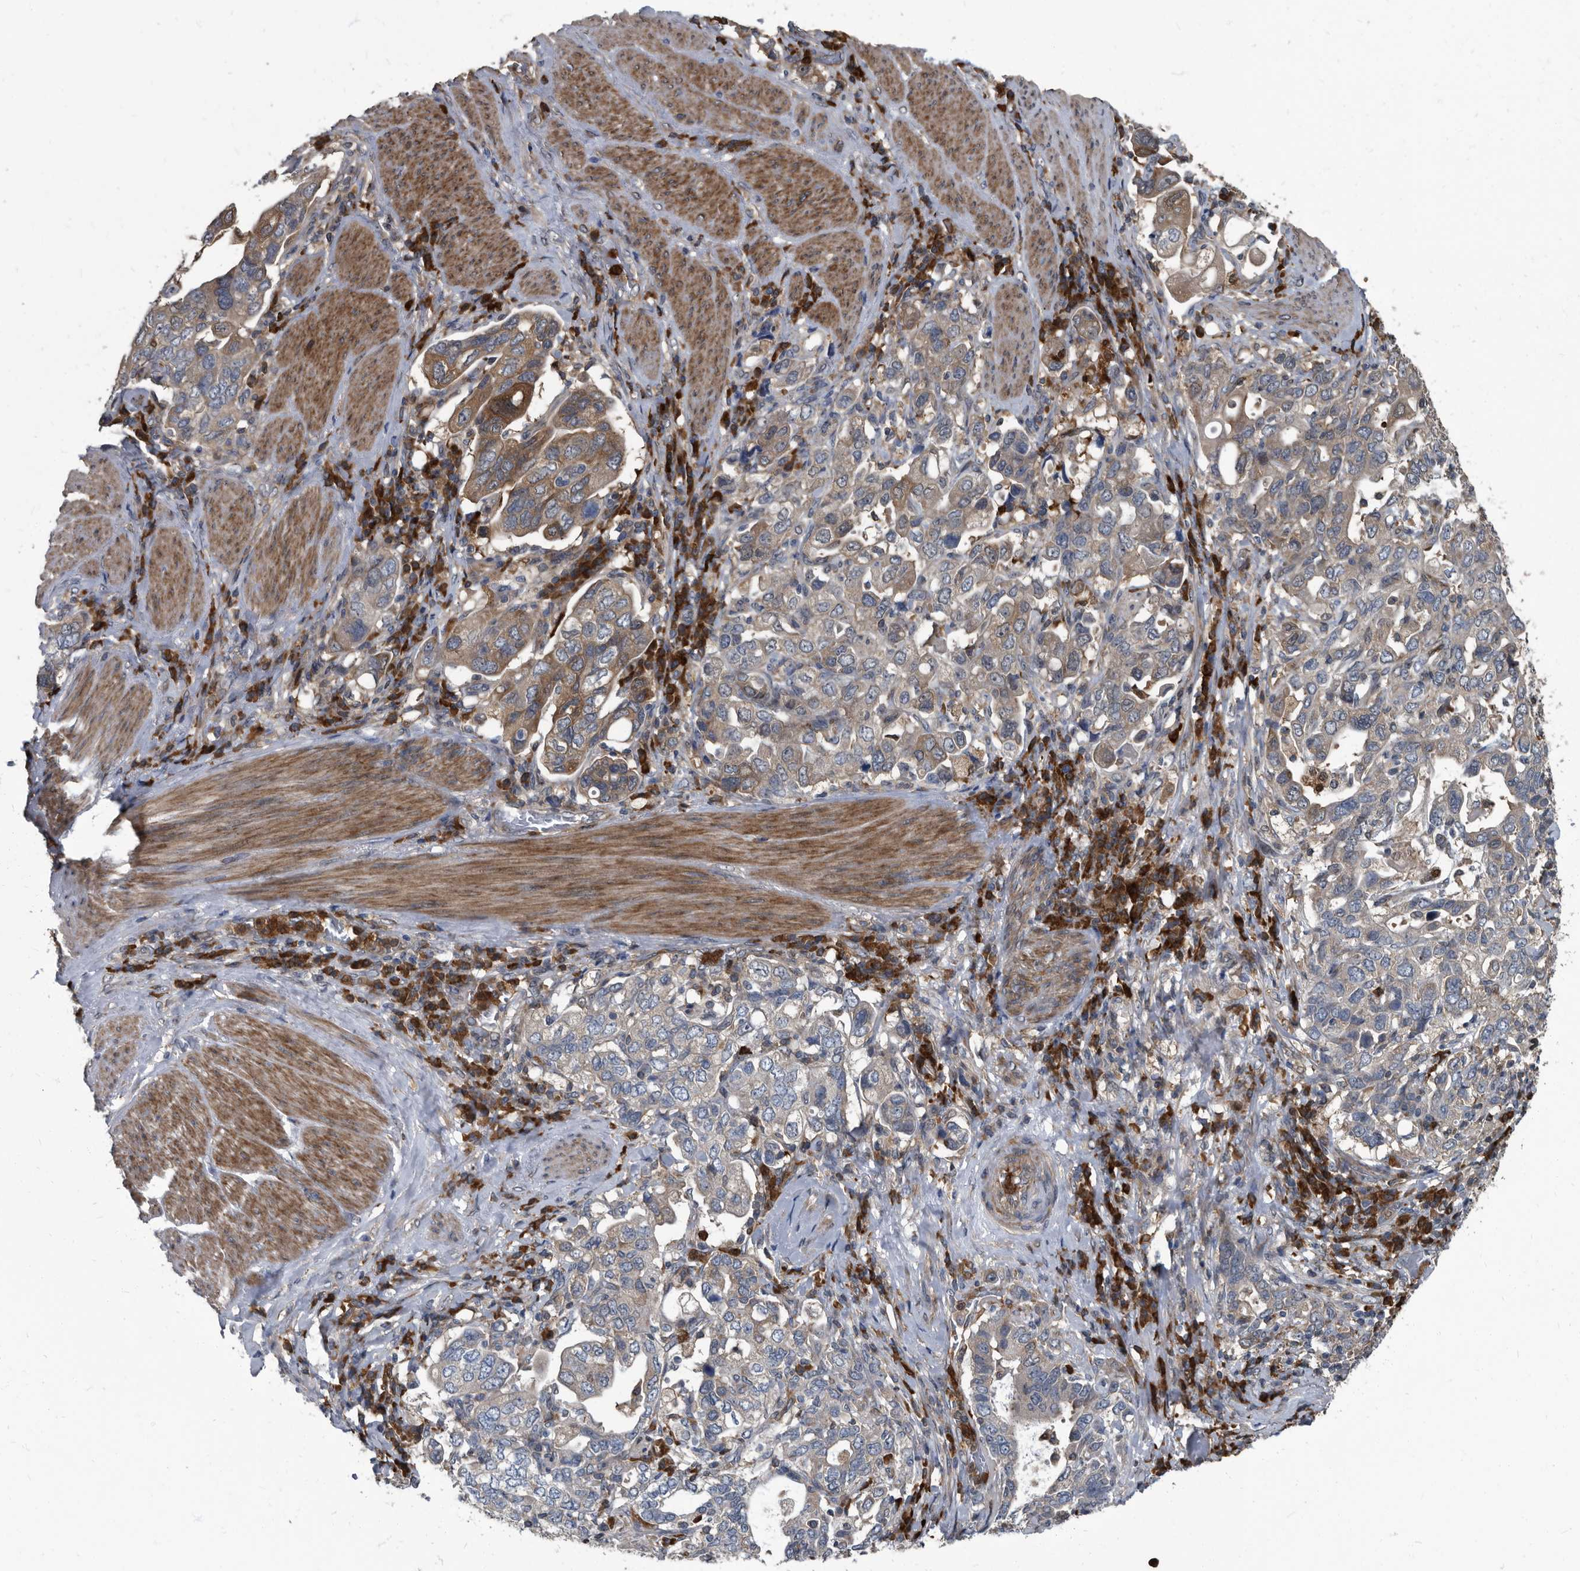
{"staining": {"intensity": "weak", "quantity": "<25%", "location": "cytoplasmic/membranous"}, "tissue": "stomach cancer", "cell_type": "Tumor cells", "image_type": "cancer", "snomed": [{"axis": "morphology", "description": "Adenocarcinoma, NOS"}, {"axis": "topography", "description": "Stomach, upper"}], "caption": "This histopathology image is of stomach cancer stained with immunohistochemistry (IHC) to label a protein in brown with the nuclei are counter-stained blue. There is no expression in tumor cells. The staining is performed using DAB (3,3'-diaminobenzidine) brown chromogen with nuclei counter-stained in using hematoxylin.", "gene": "CDV3", "patient": {"sex": "male", "age": 62}}